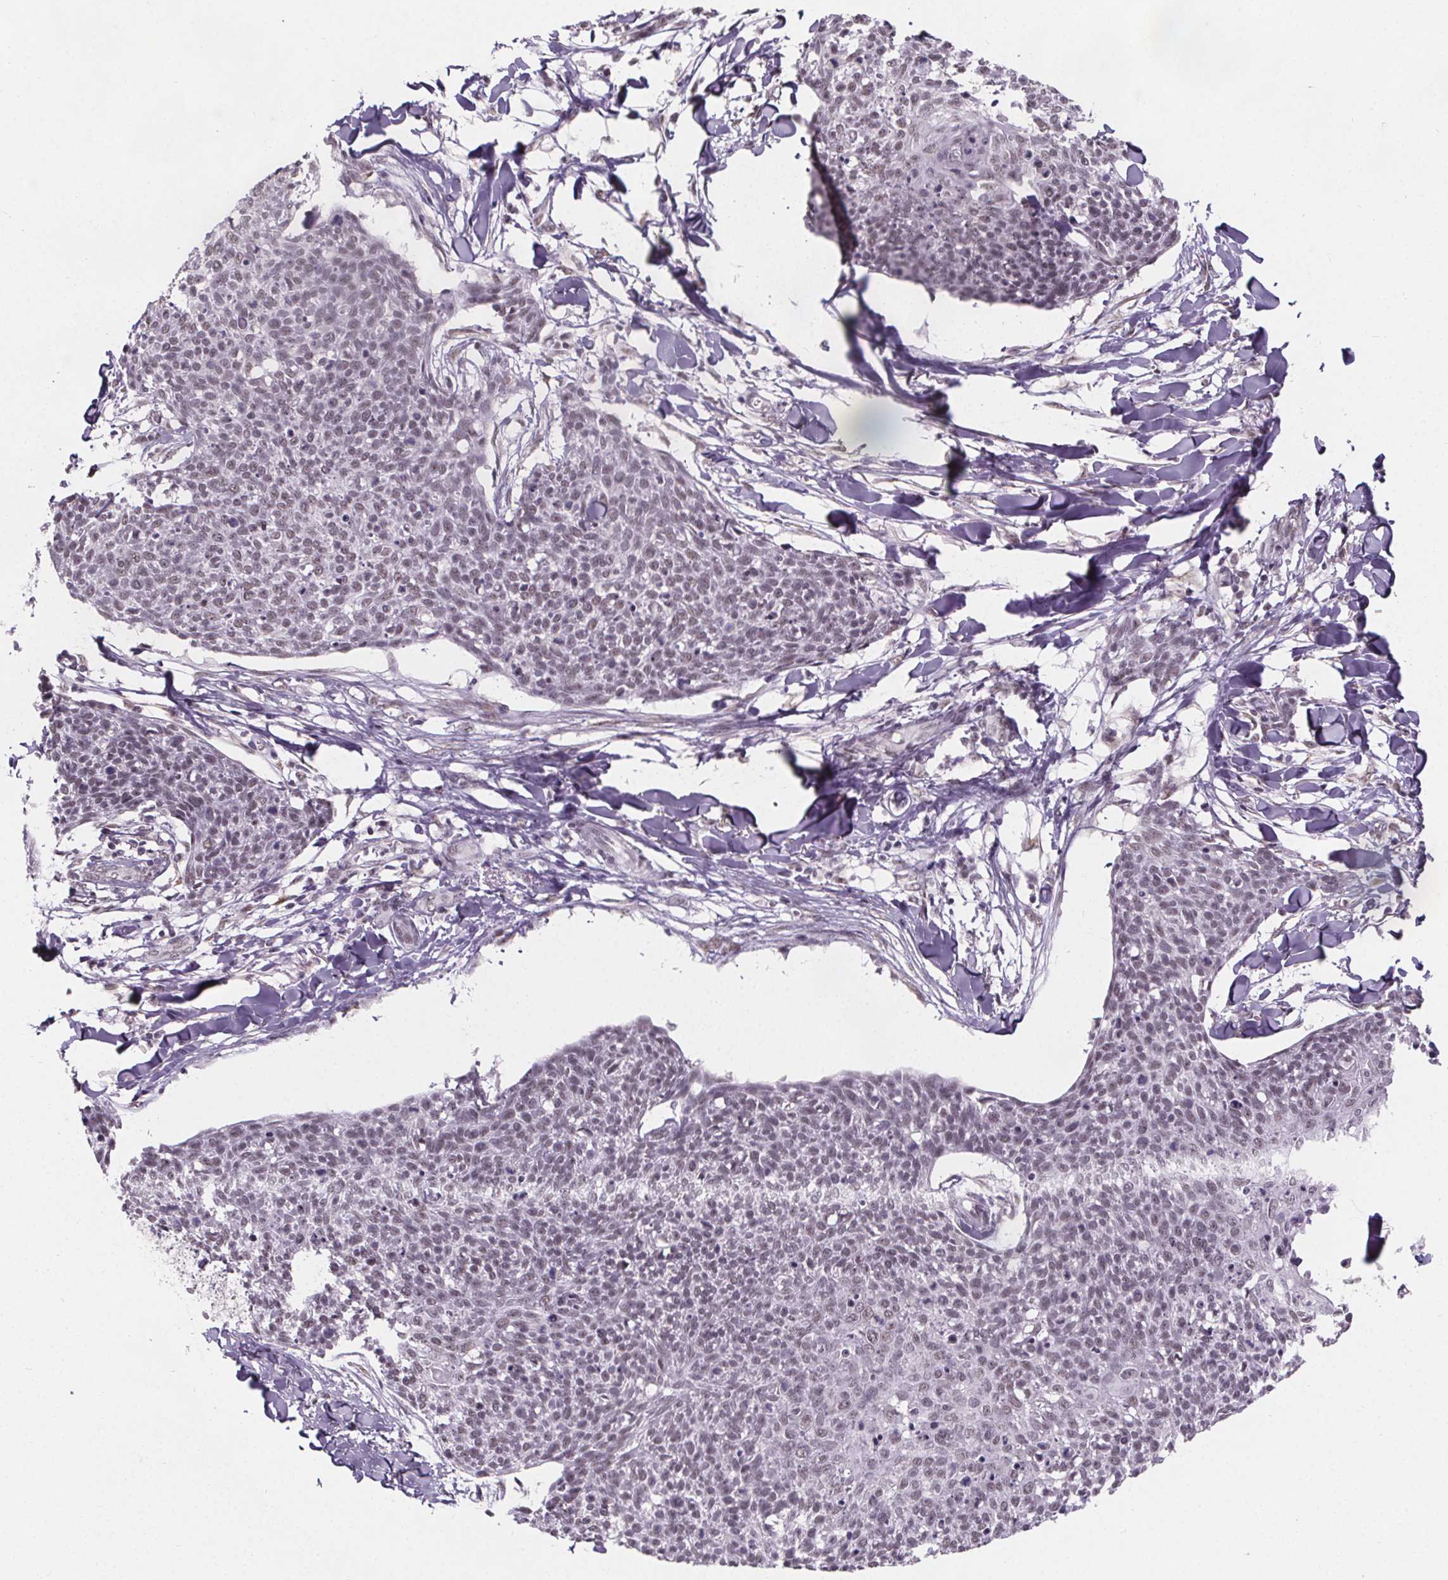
{"staining": {"intensity": "weak", "quantity": "<25%", "location": "nuclear"}, "tissue": "skin cancer", "cell_type": "Tumor cells", "image_type": "cancer", "snomed": [{"axis": "morphology", "description": "Squamous cell carcinoma, NOS"}, {"axis": "topography", "description": "Skin"}, {"axis": "topography", "description": "Vulva"}], "caption": "Immunohistochemistry (IHC) photomicrograph of human skin cancer (squamous cell carcinoma) stained for a protein (brown), which demonstrates no positivity in tumor cells.", "gene": "ZNF572", "patient": {"sex": "female", "age": 75}}